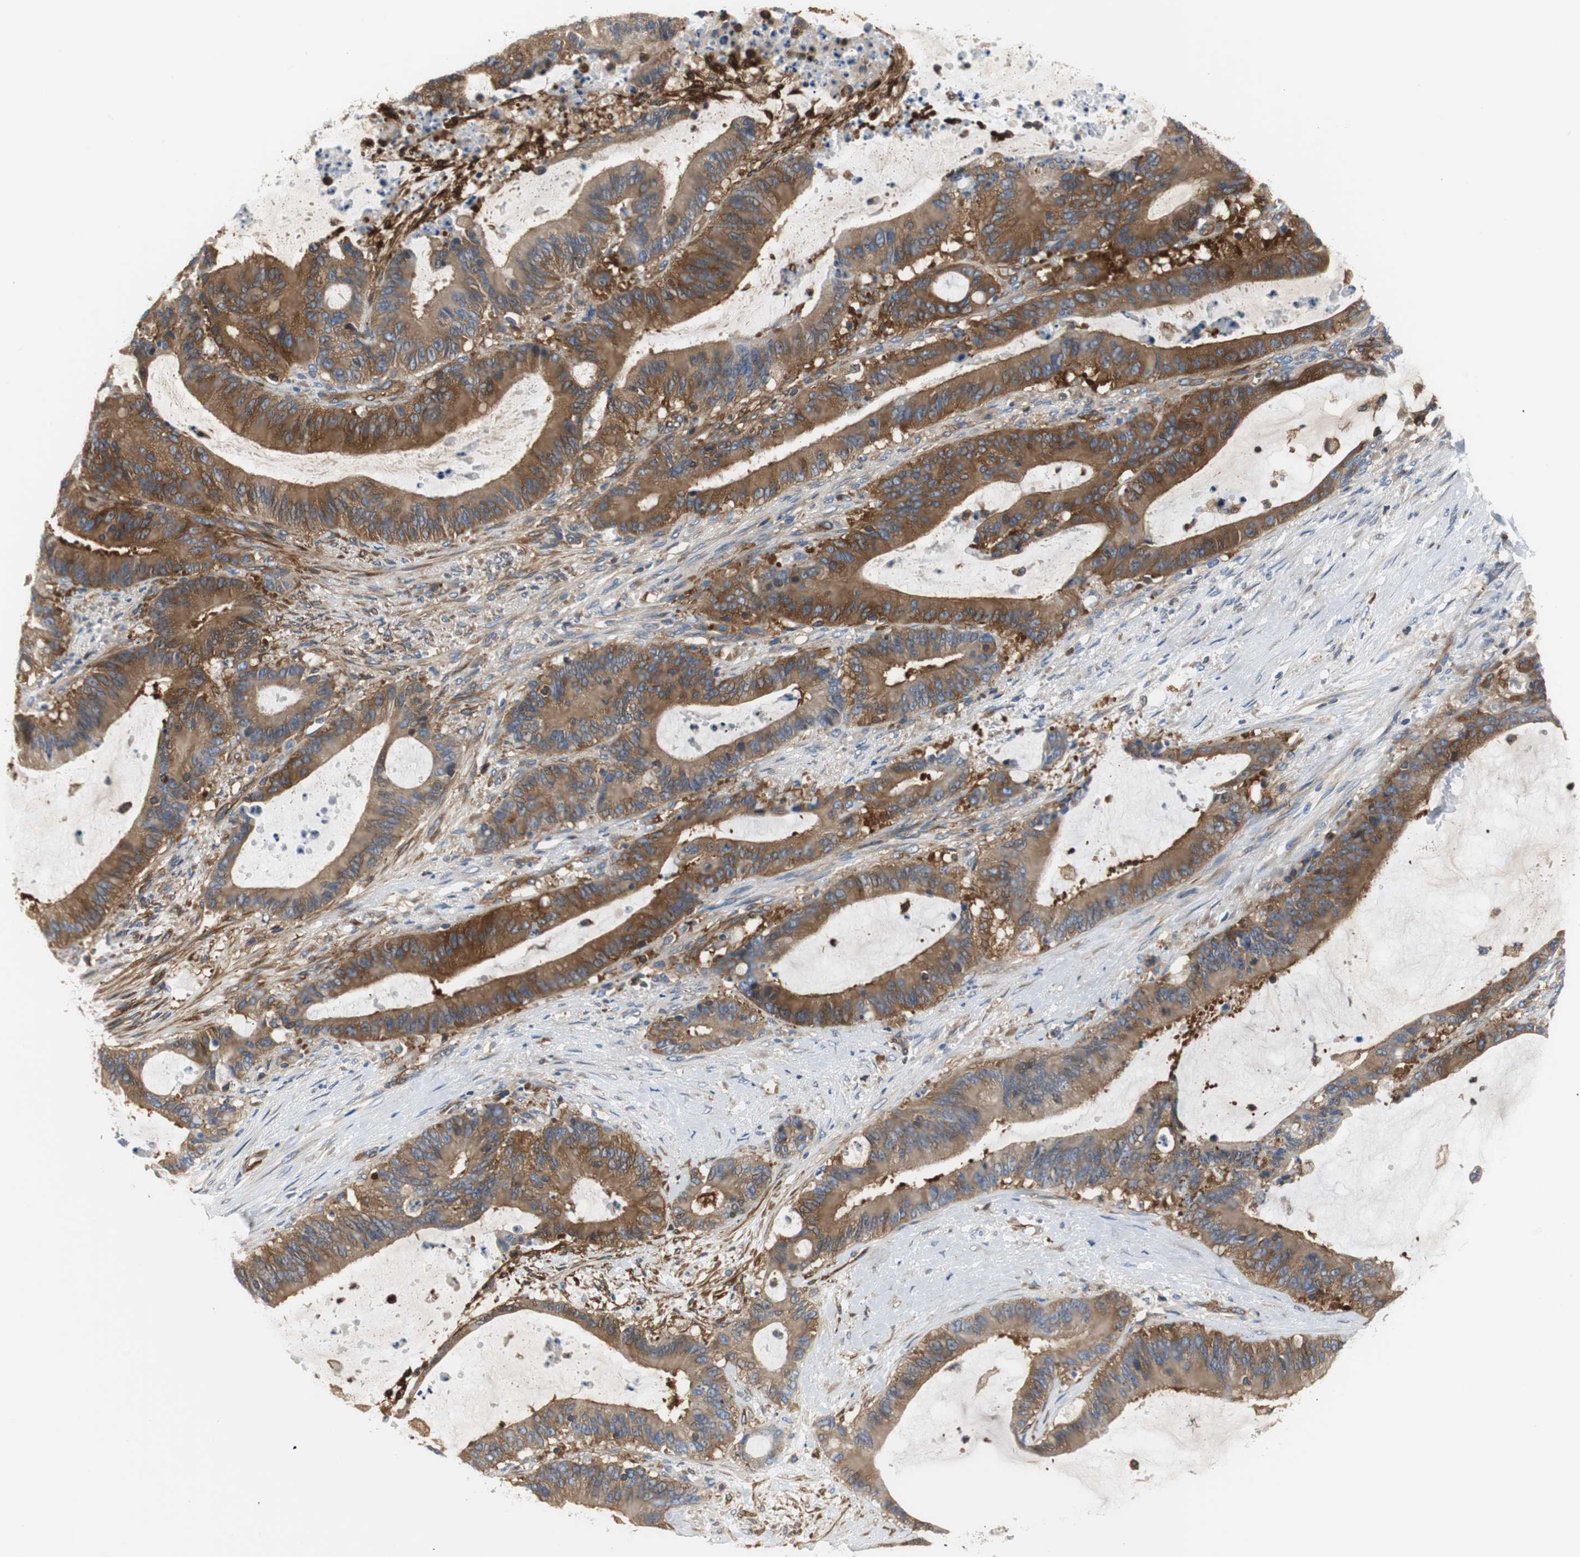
{"staining": {"intensity": "strong", "quantity": ">75%", "location": "cytoplasmic/membranous"}, "tissue": "liver cancer", "cell_type": "Tumor cells", "image_type": "cancer", "snomed": [{"axis": "morphology", "description": "Cholangiocarcinoma"}, {"axis": "topography", "description": "Liver"}], "caption": "IHC (DAB) staining of liver cancer (cholangiocarcinoma) demonstrates strong cytoplasmic/membranous protein staining in about >75% of tumor cells.", "gene": "GYS1", "patient": {"sex": "female", "age": 73}}